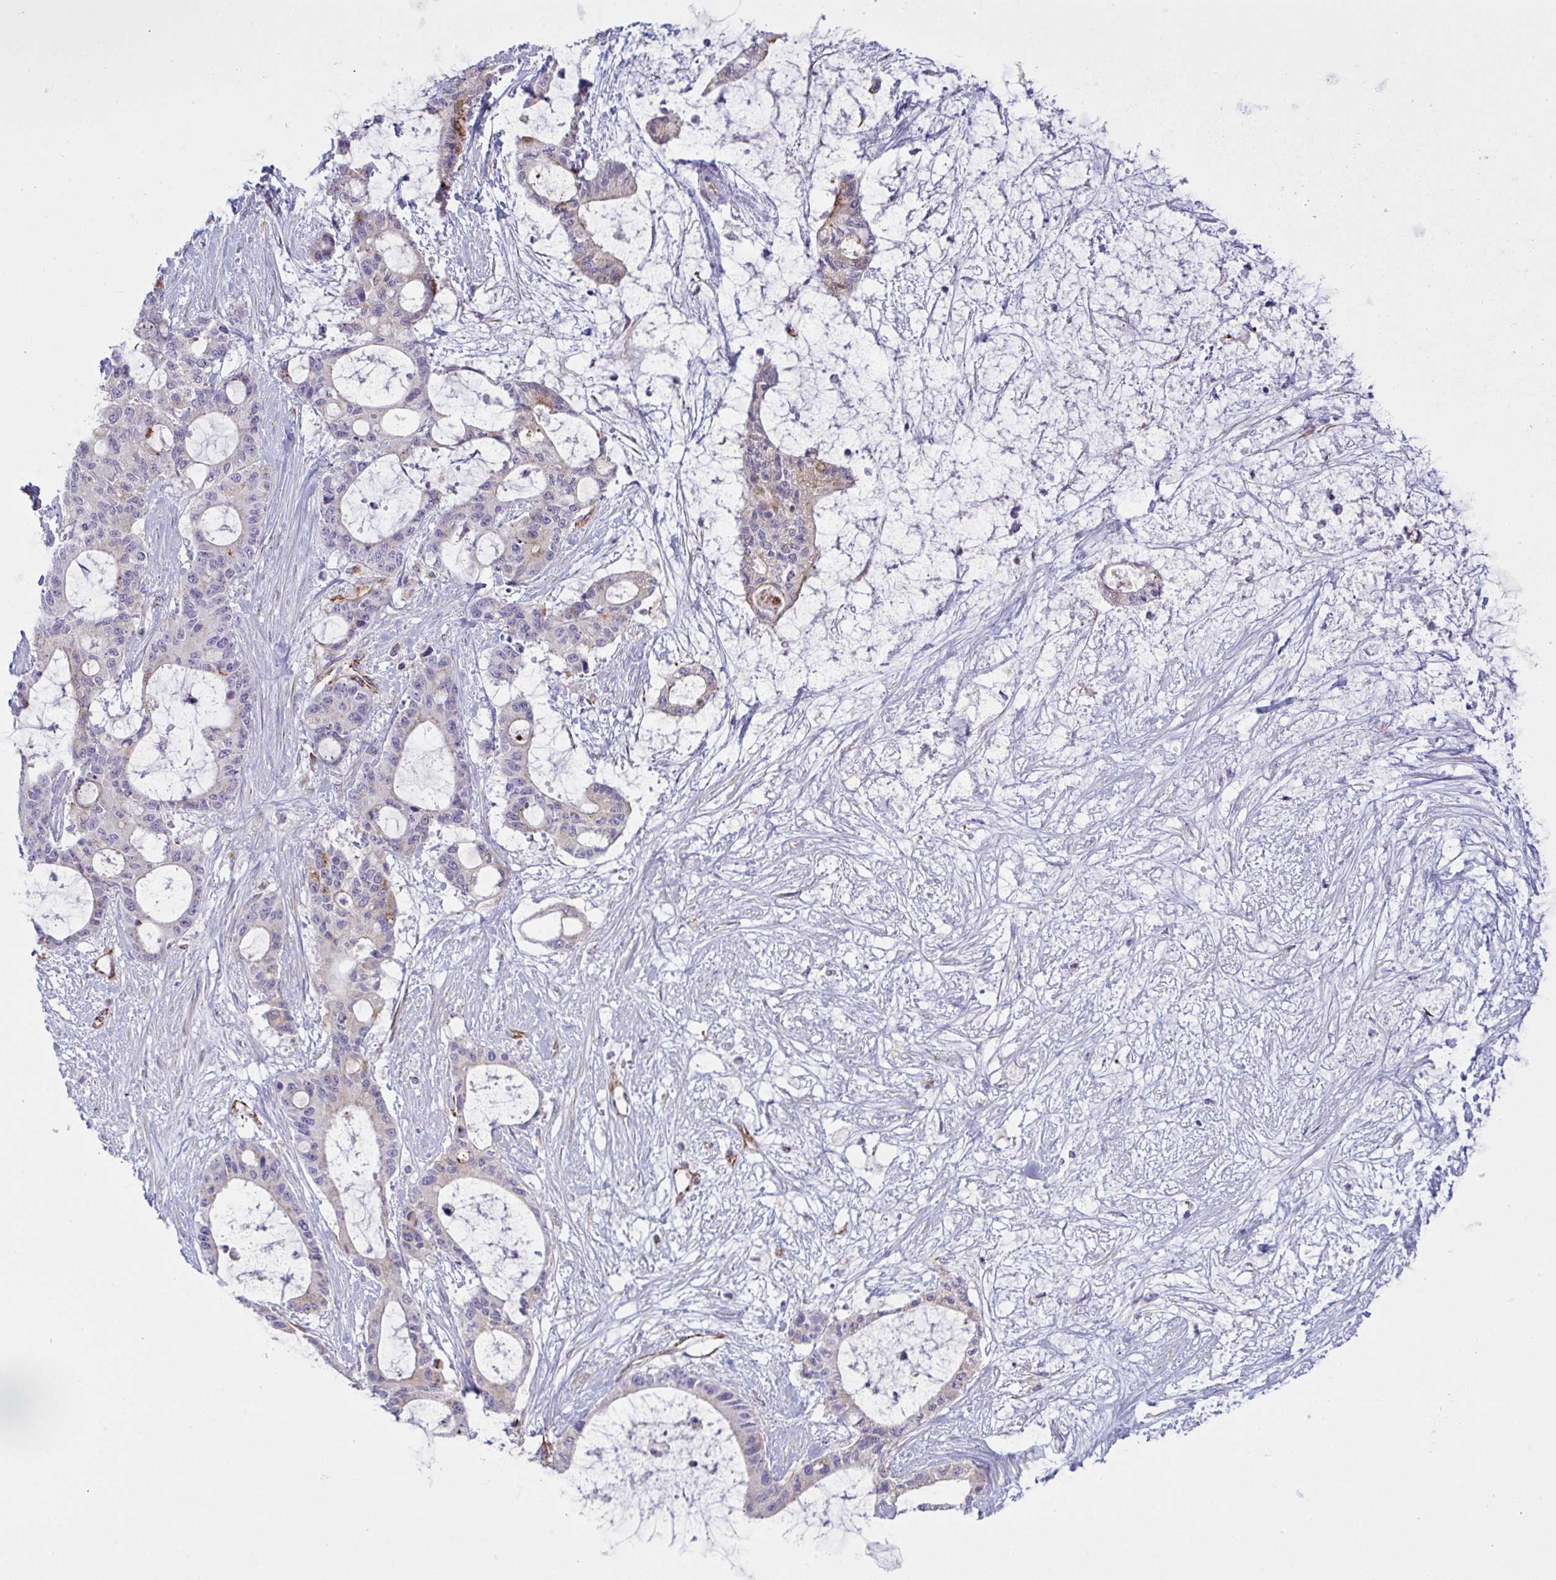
{"staining": {"intensity": "negative", "quantity": "none", "location": "none"}, "tissue": "liver cancer", "cell_type": "Tumor cells", "image_type": "cancer", "snomed": [{"axis": "morphology", "description": "Normal tissue, NOS"}, {"axis": "morphology", "description": "Cholangiocarcinoma"}, {"axis": "topography", "description": "Liver"}, {"axis": "topography", "description": "Peripheral nerve tissue"}], "caption": "Immunohistochemistry micrograph of neoplastic tissue: human liver cholangiocarcinoma stained with DAB reveals no significant protein staining in tumor cells.", "gene": "DCBLD1", "patient": {"sex": "female", "age": 73}}